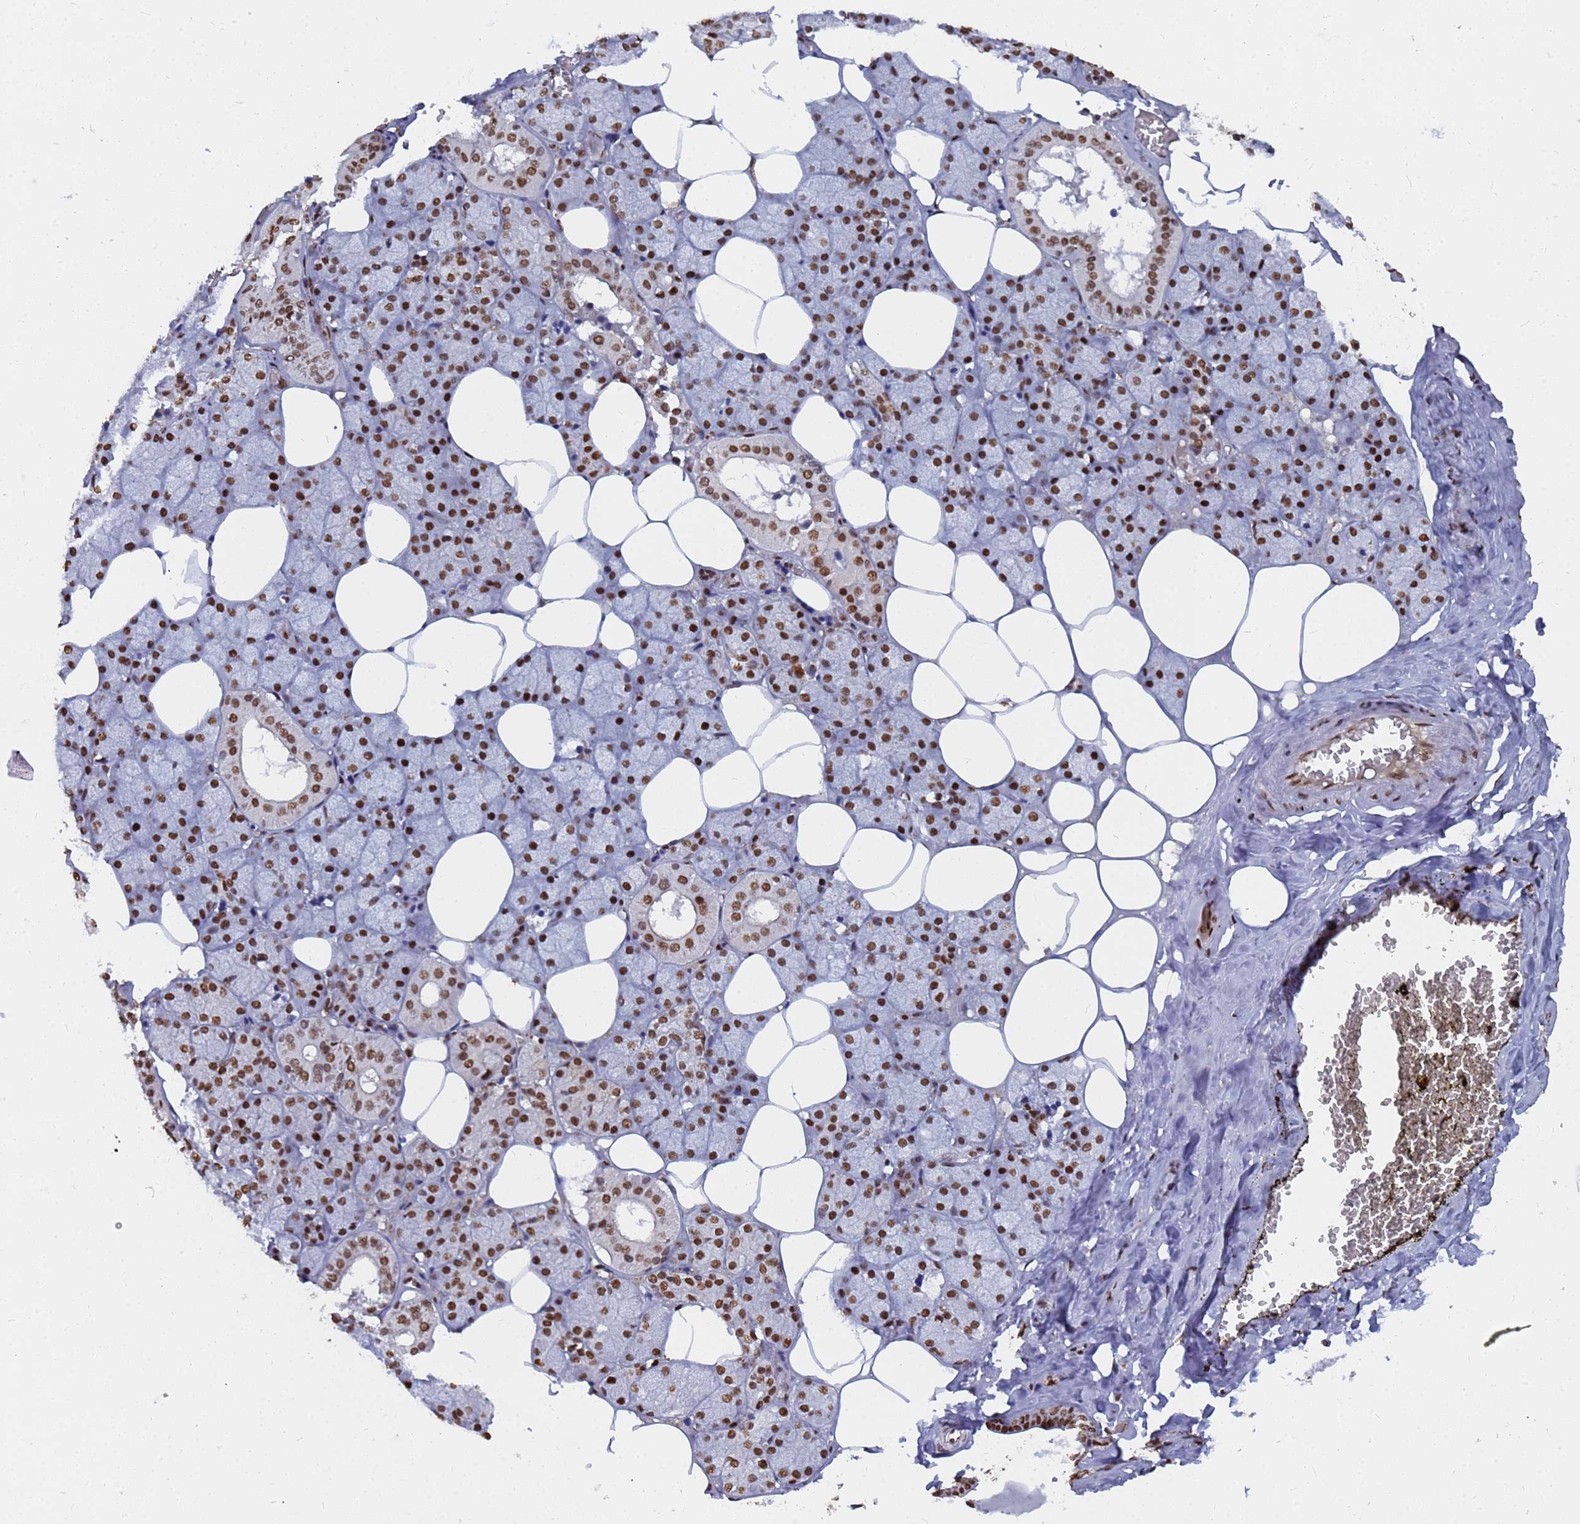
{"staining": {"intensity": "strong", "quantity": ">75%", "location": "nuclear"}, "tissue": "salivary gland", "cell_type": "Glandular cells", "image_type": "normal", "snomed": [{"axis": "morphology", "description": "Normal tissue, NOS"}, {"axis": "topography", "description": "Salivary gland"}], "caption": "Human salivary gland stained with a brown dye displays strong nuclear positive staining in approximately >75% of glandular cells.", "gene": "RAVER2", "patient": {"sex": "male", "age": 62}}